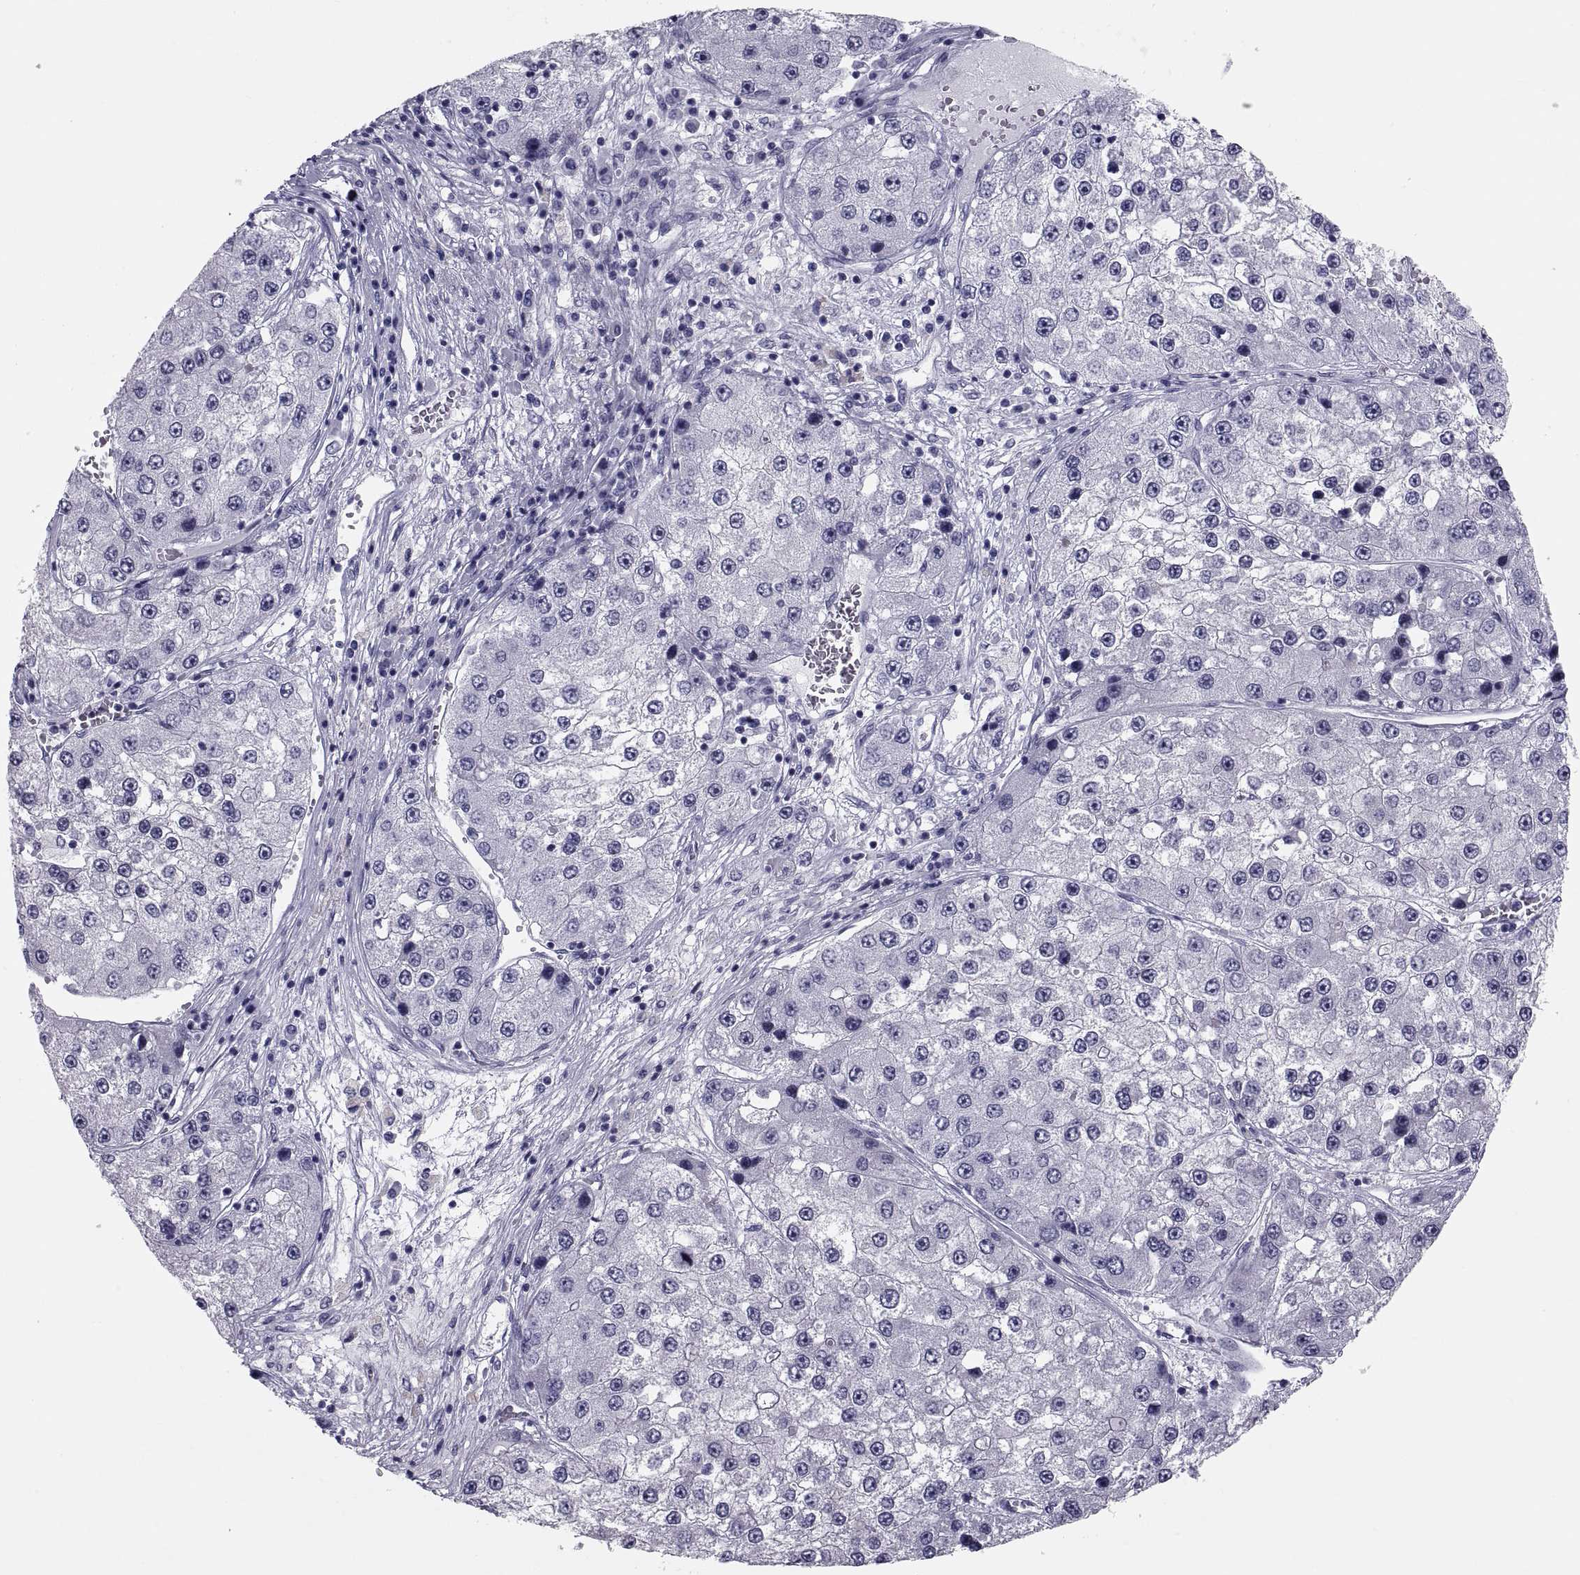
{"staining": {"intensity": "negative", "quantity": "none", "location": "none"}, "tissue": "liver cancer", "cell_type": "Tumor cells", "image_type": "cancer", "snomed": [{"axis": "morphology", "description": "Carcinoma, Hepatocellular, NOS"}, {"axis": "topography", "description": "Liver"}], "caption": "Immunohistochemical staining of human liver cancer (hepatocellular carcinoma) shows no significant staining in tumor cells.", "gene": "CRISP1", "patient": {"sex": "female", "age": 73}}